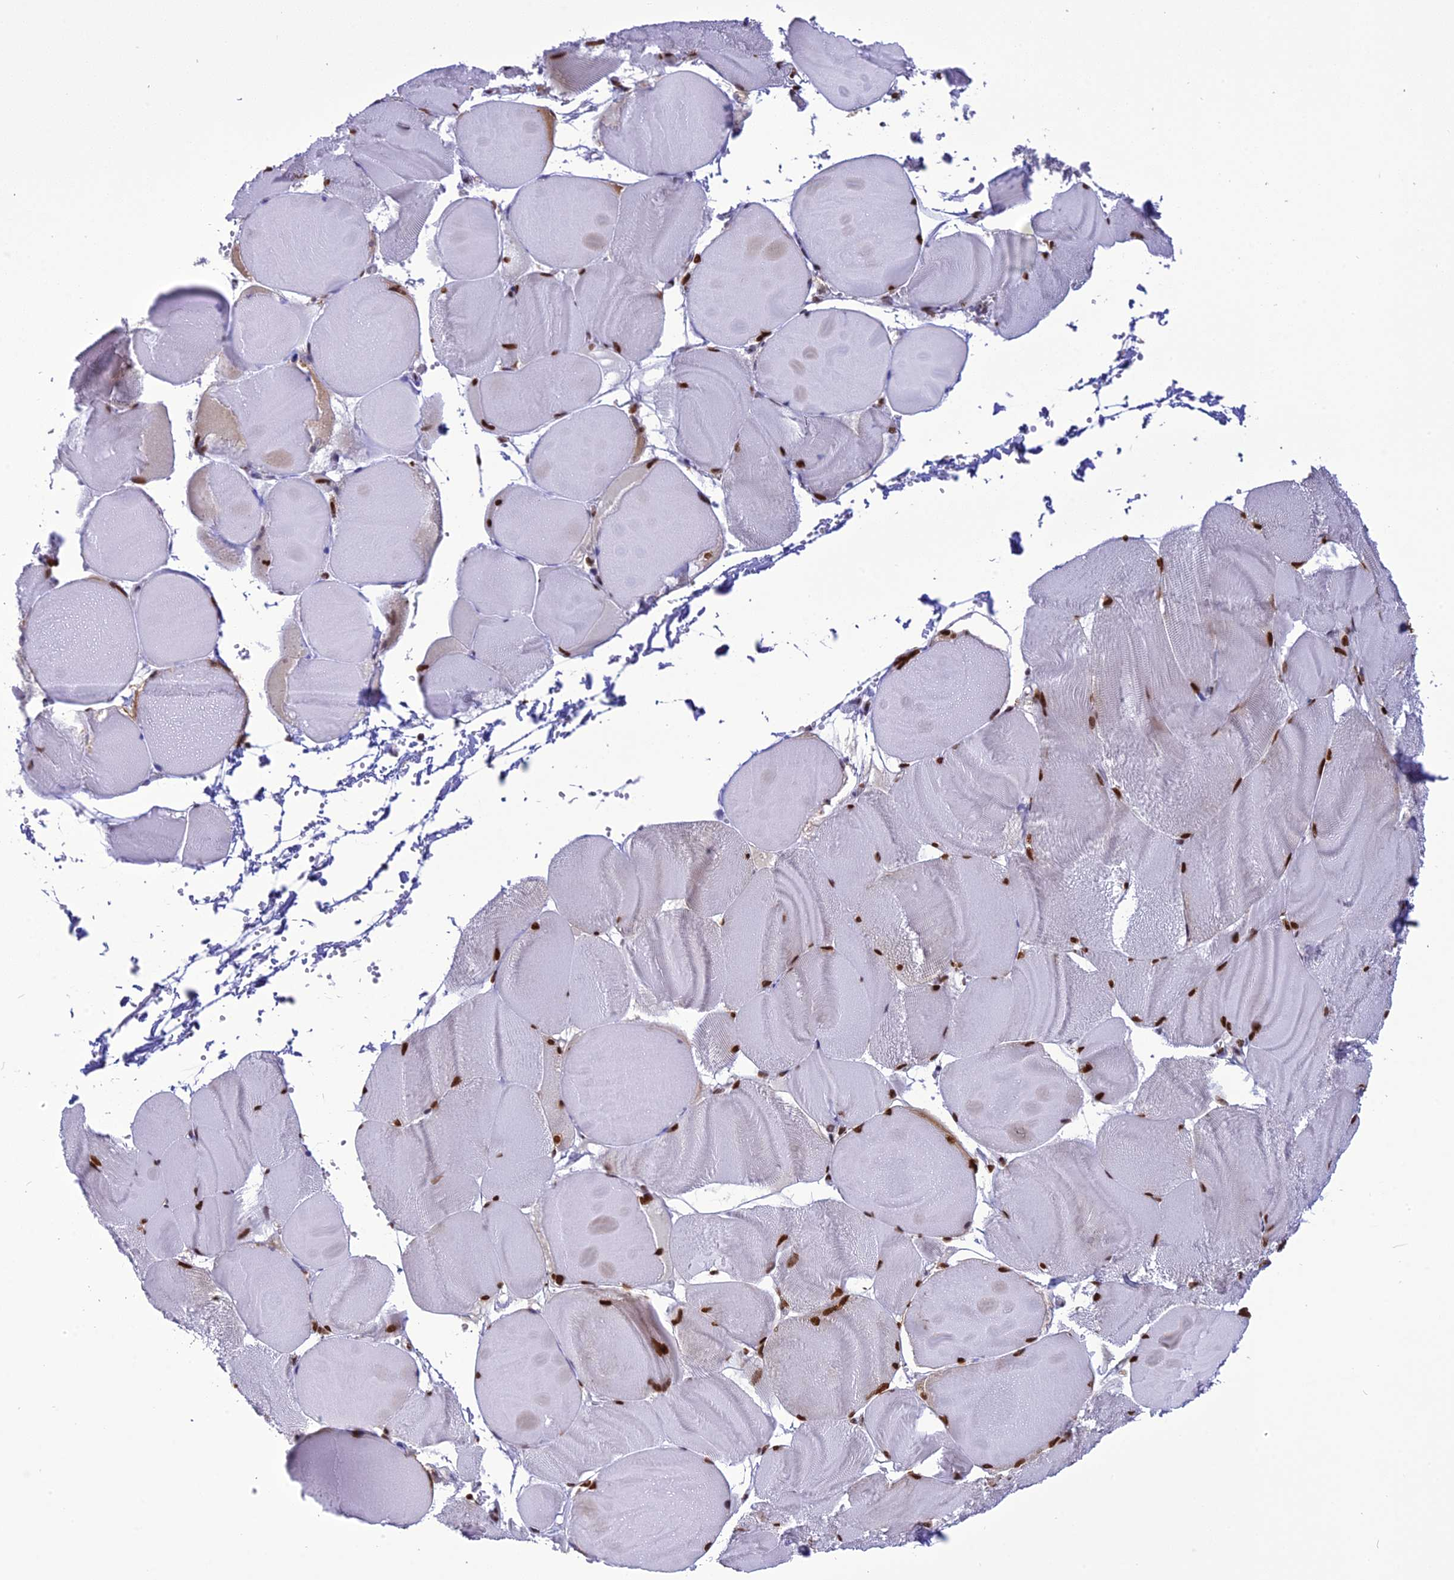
{"staining": {"intensity": "strong", "quantity": ">75%", "location": "nuclear"}, "tissue": "skeletal muscle", "cell_type": "Myocytes", "image_type": "normal", "snomed": [{"axis": "morphology", "description": "Normal tissue, NOS"}, {"axis": "morphology", "description": "Basal cell carcinoma"}, {"axis": "topography", "description": "Skeletal muscle"}], "caption": "About >75% of myocytes in benign skeletal muscle reveal strong nuclear protein staining as visualized by brown immunohistochemical staining.", "gene": "DDX1", "patient": {"sex": "female", "age": 64}}